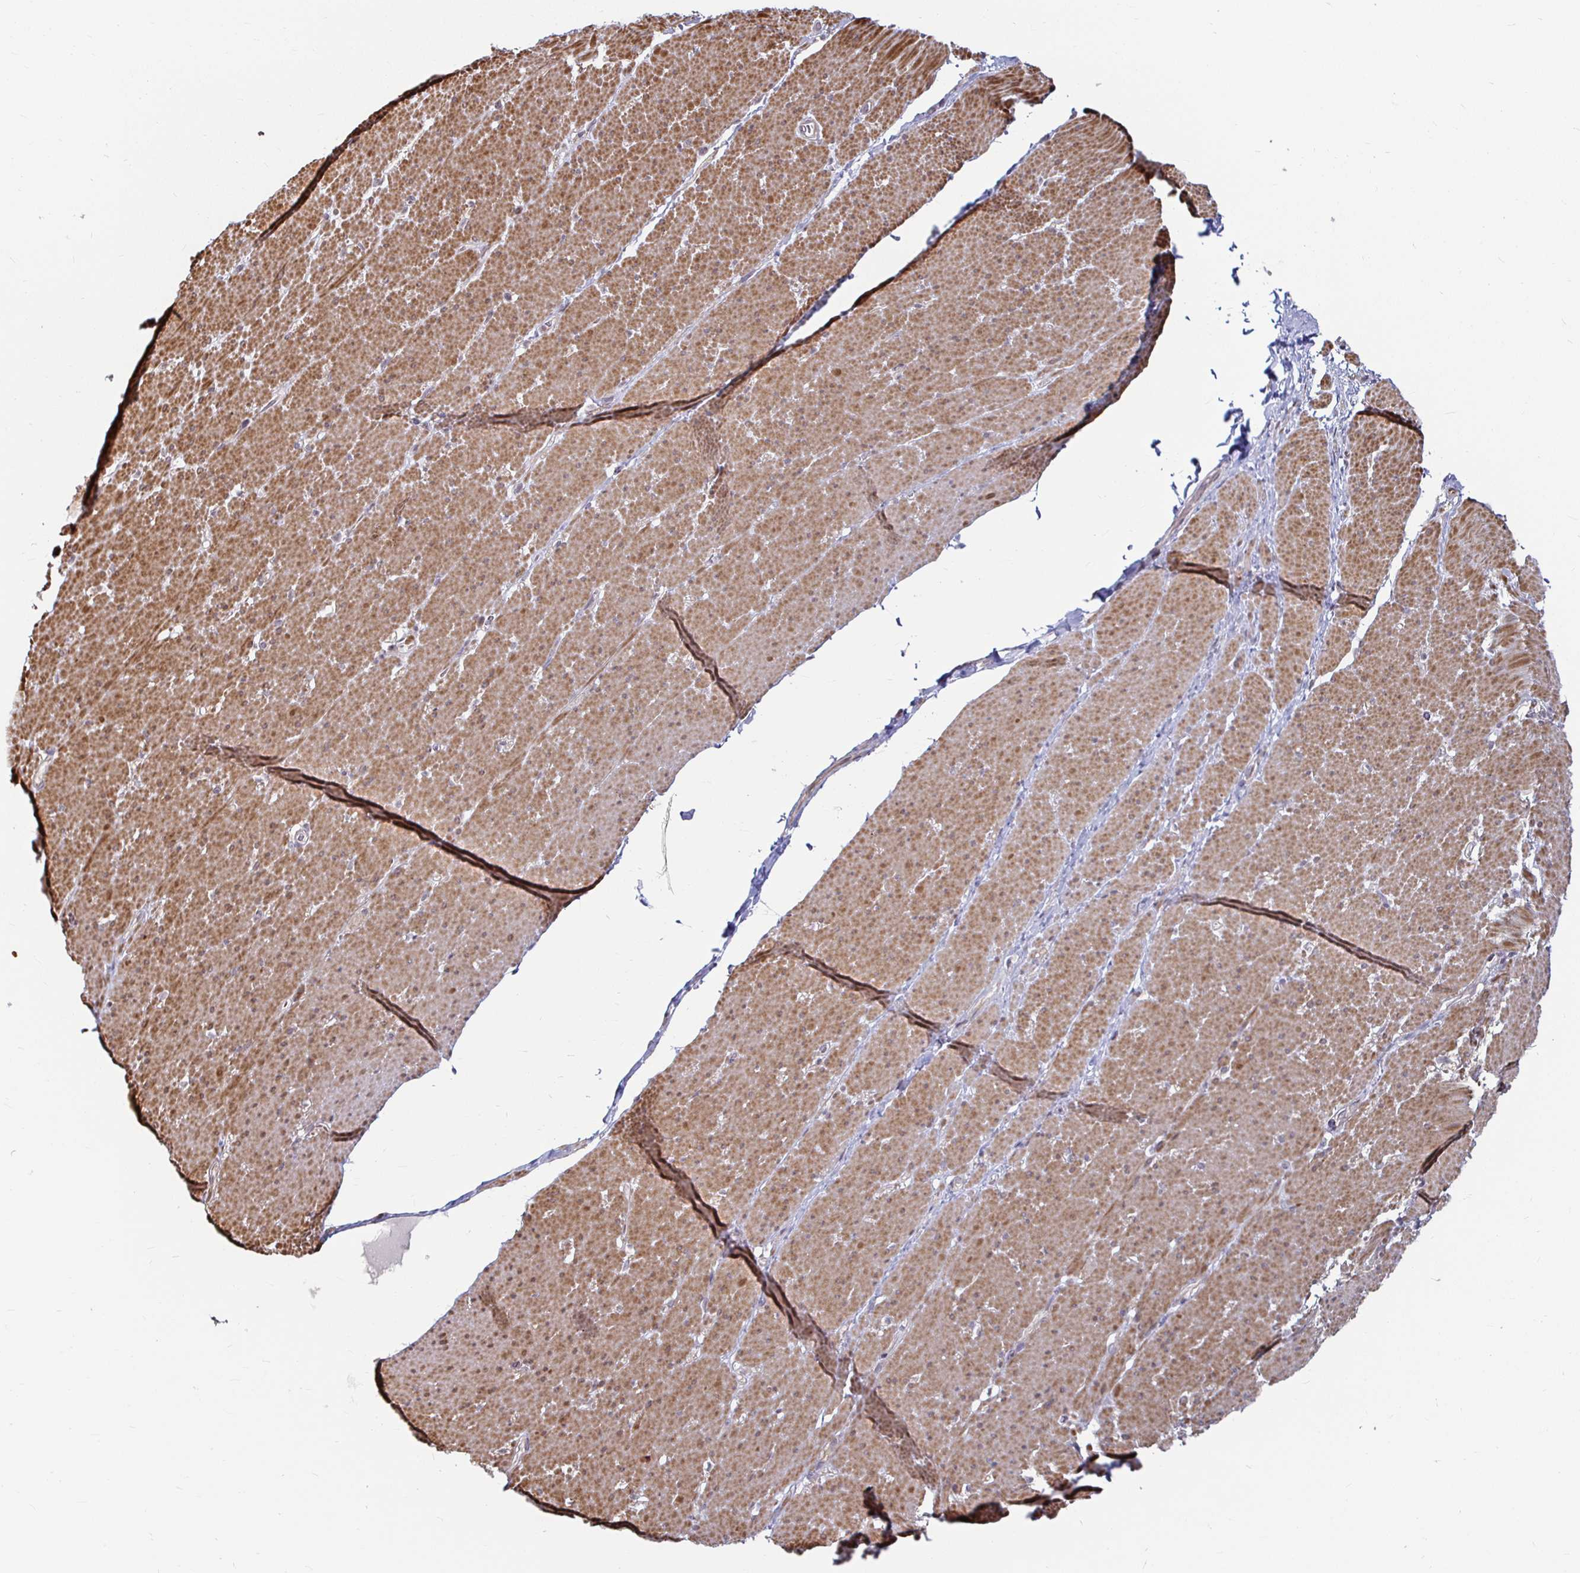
{"staining": {"intensity": "moderate", "quantity": ">75%", "location": "cytoplasmic/membranous"}, "tissue": "smooth muscle", "cell_type": "Smooth muscle cells", "image_type": "normal", "snomed": [{"axis": "morphology", "description": "Normal tissue, NOS"}, {"axis": "topography", "description": "Smooth muscle"}, {"axis": "topography", "description": "Rectum"}], "caption": "Brown immunohistochemical staining in normal smooth muscle displays moderate cytoplasmic/membranous staining in approximately >75% of smooth muscle cells.", "gene": "CAPN11", "patient": {"sex": "male", "age": 53}}